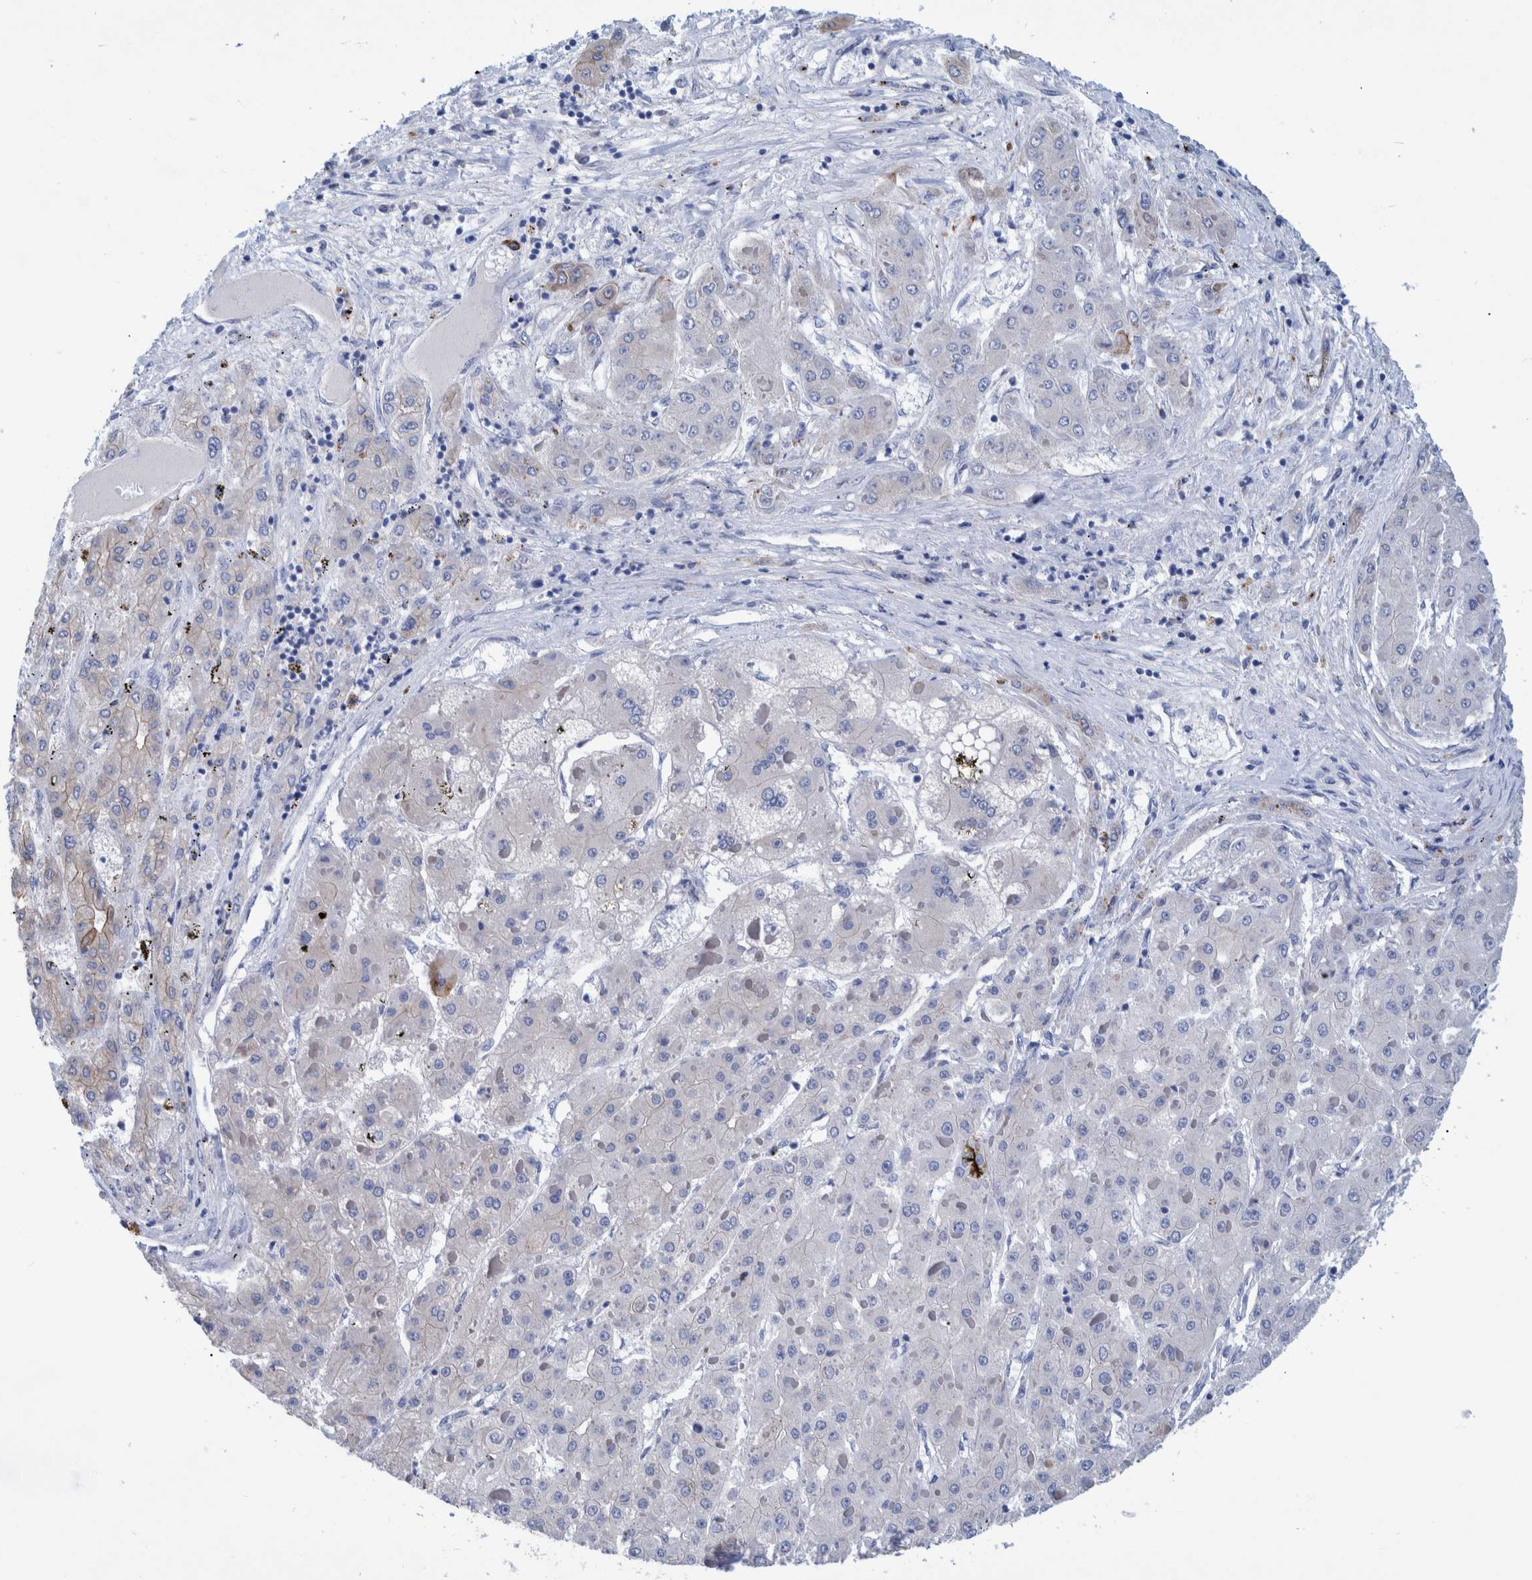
{"staining": {"intensity": "weak", "quantity": "<25%", "location": "cytoplasmic/membranous"}, "tissue": "liver cancer", "cell_type": "Tumor cells", "image_type": "cancer", "snomed": [{"axis": "morphology", "description": "Carcinoma, Hepatocellular, NOS"}, {"axis": "topography", "description": "Liver"}], "caption": "Immunohistochemistry (IHC) of human liver hepatocellular carcinoma demonstrates no positivity in tumor cells.", "gene": "MKS1", "patient": {"sex": "female", "age": 73}}